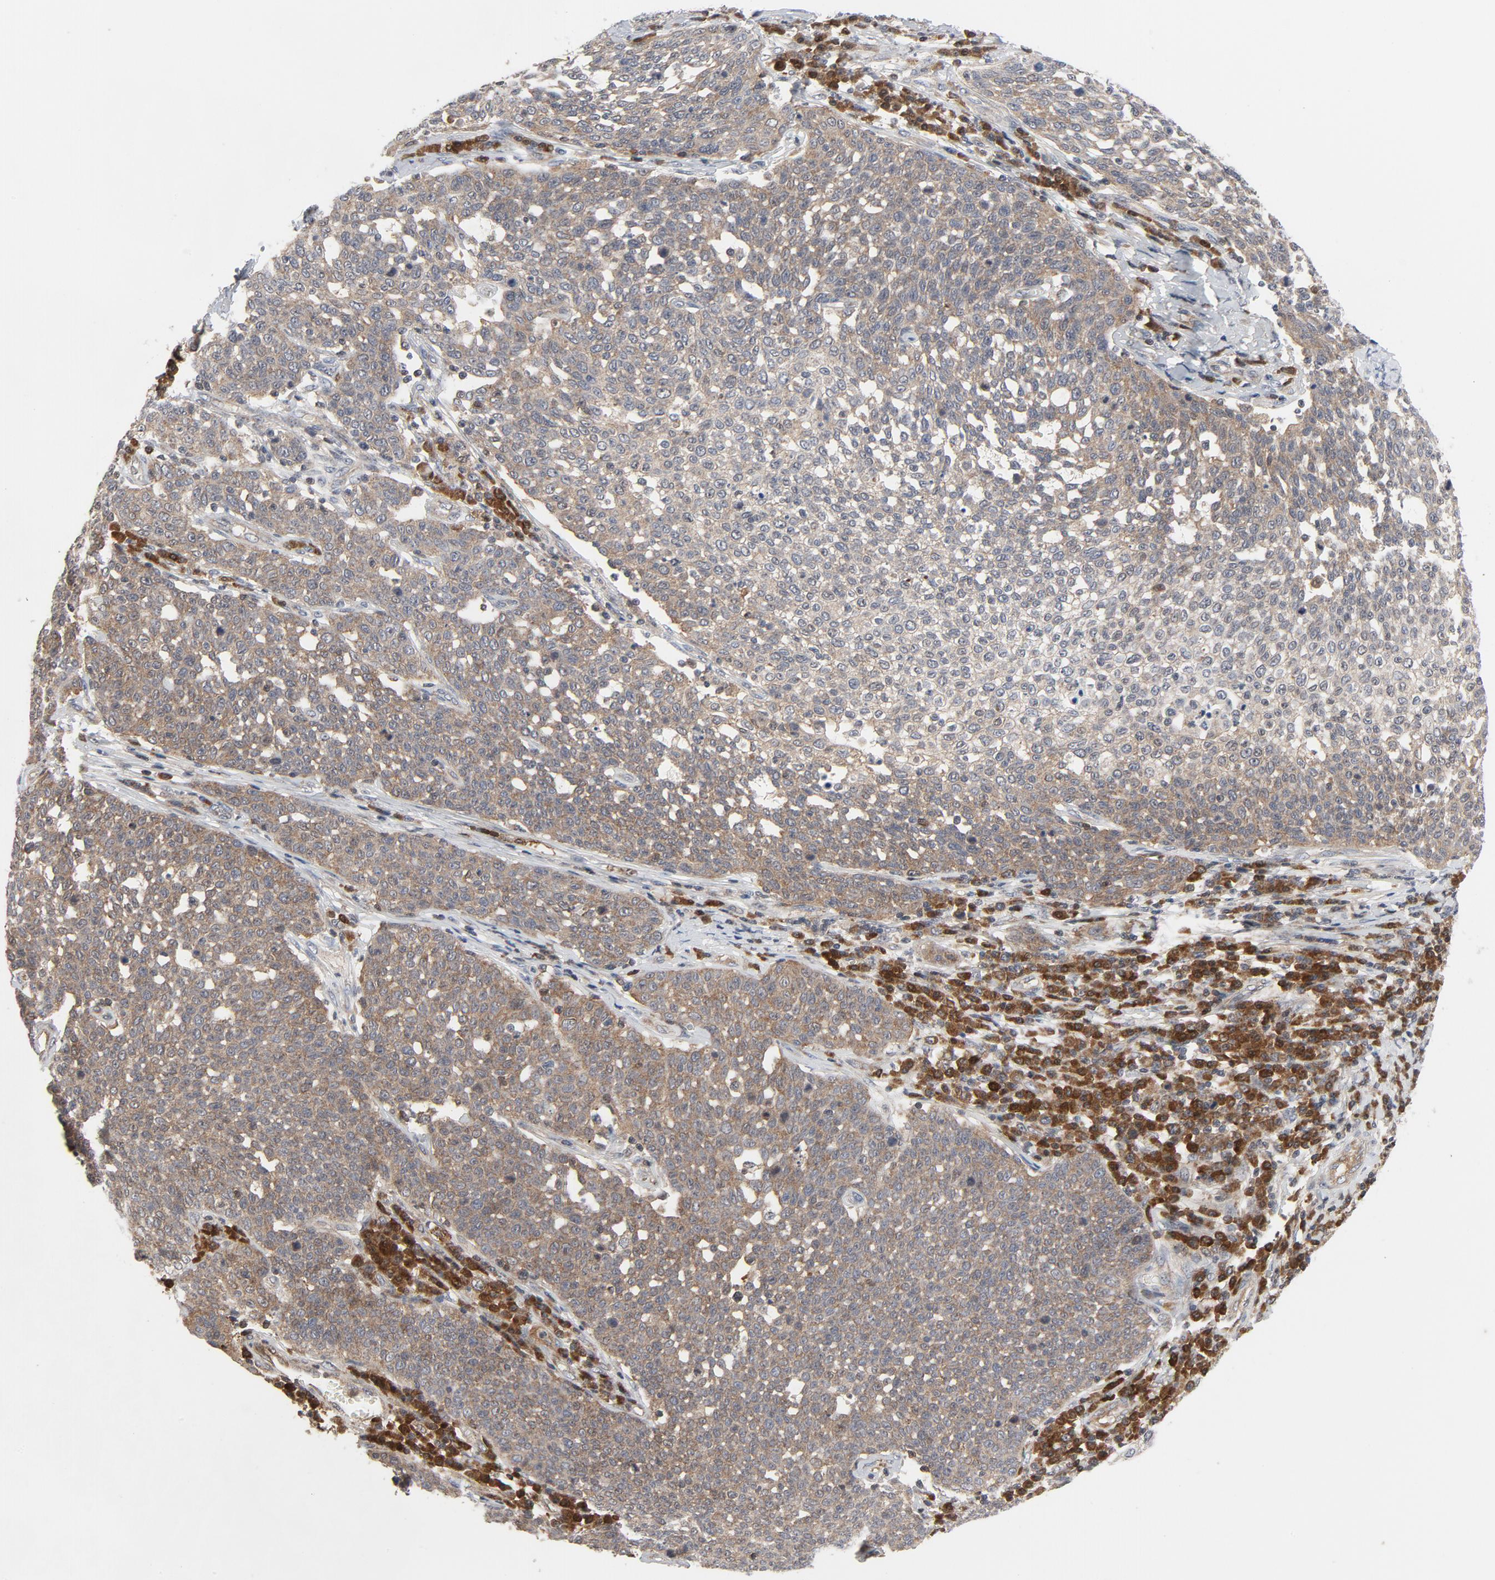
{"staining": {"intensity": "negative", "quantity": "none", "location": "none"}, "tissue": "cervical cancer", "cell_type": "Tumor cells", "image_type": "cancer", "snomed": [{"axis": "morphology", "description": "Squamous cell carcinoma, NOS"}, {"axis": "topography", "description": "Cervix"}], "caption": "Immunohistochemistry (IHC) photomicrograph of human cervical cancer (squamous cell carcinoma) stained for a protein (brown), which displays no staining in tumor cells. (DAB (3,3'-diaminobenzidine) IHC with hematoxylin counter stain).", "gene": "TRADD", "patient": {"sex": "female", "age": 34}}